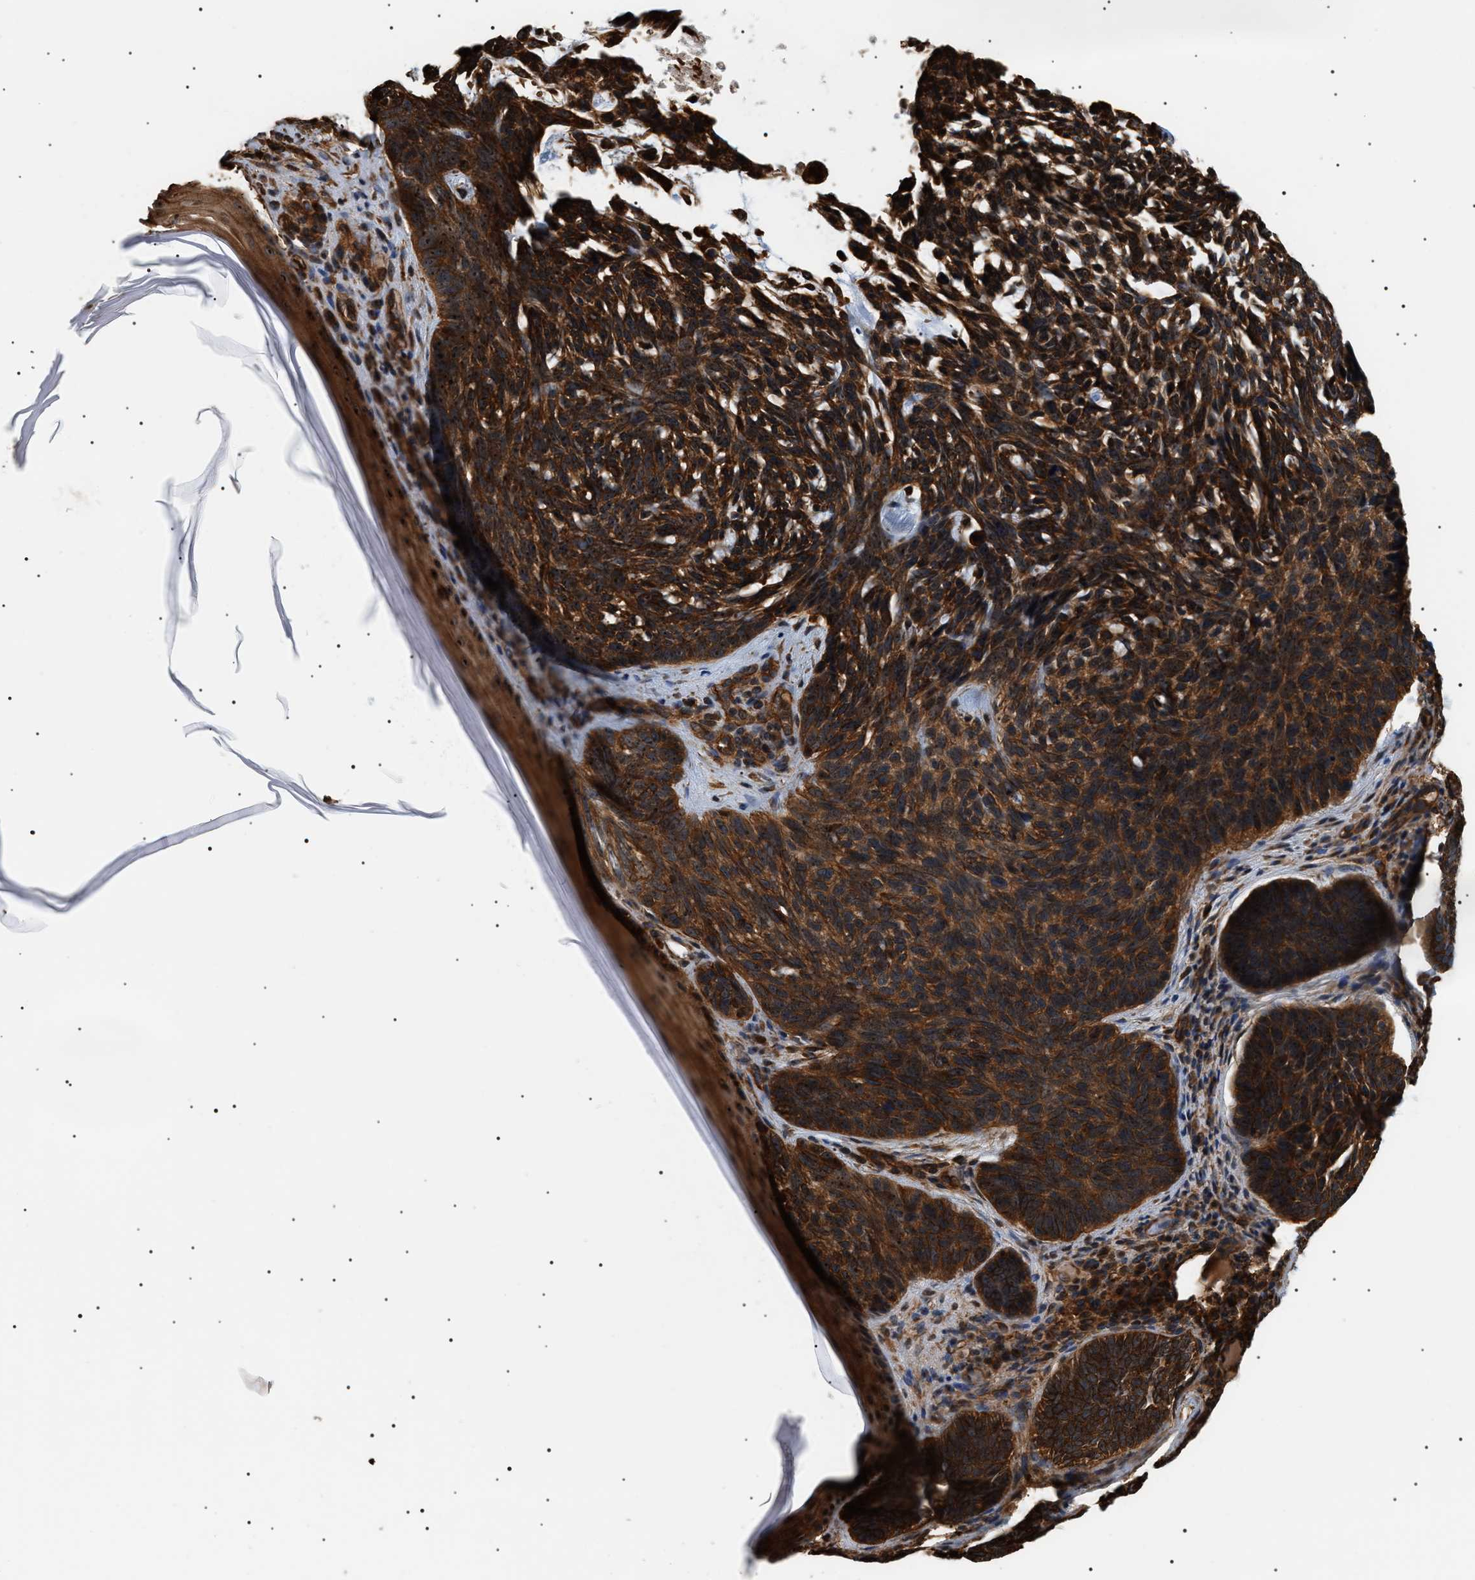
{"staining": {"intensity": "strong", "quantity": ">75%", "location": "cytoplasmic/membranous"}, "tissue": "skin cancer", "cell_type": "Tumor cells", "image_type": "cancer", "snomed": [{"axis": "morphology", "description": "Basal cell carcinoma"}, {"axis": "topography", "description": "Skin"}, {"axis": "topography", "description": "Skin of head"}], "caption": "Strong cytoplasmic/membranous expression is seen in about >75% of tumor cells in skin cancer (basal cell carcinoma).", "gene": "SH3GLB2", "patient": {"sex": "female", "age": 85}}